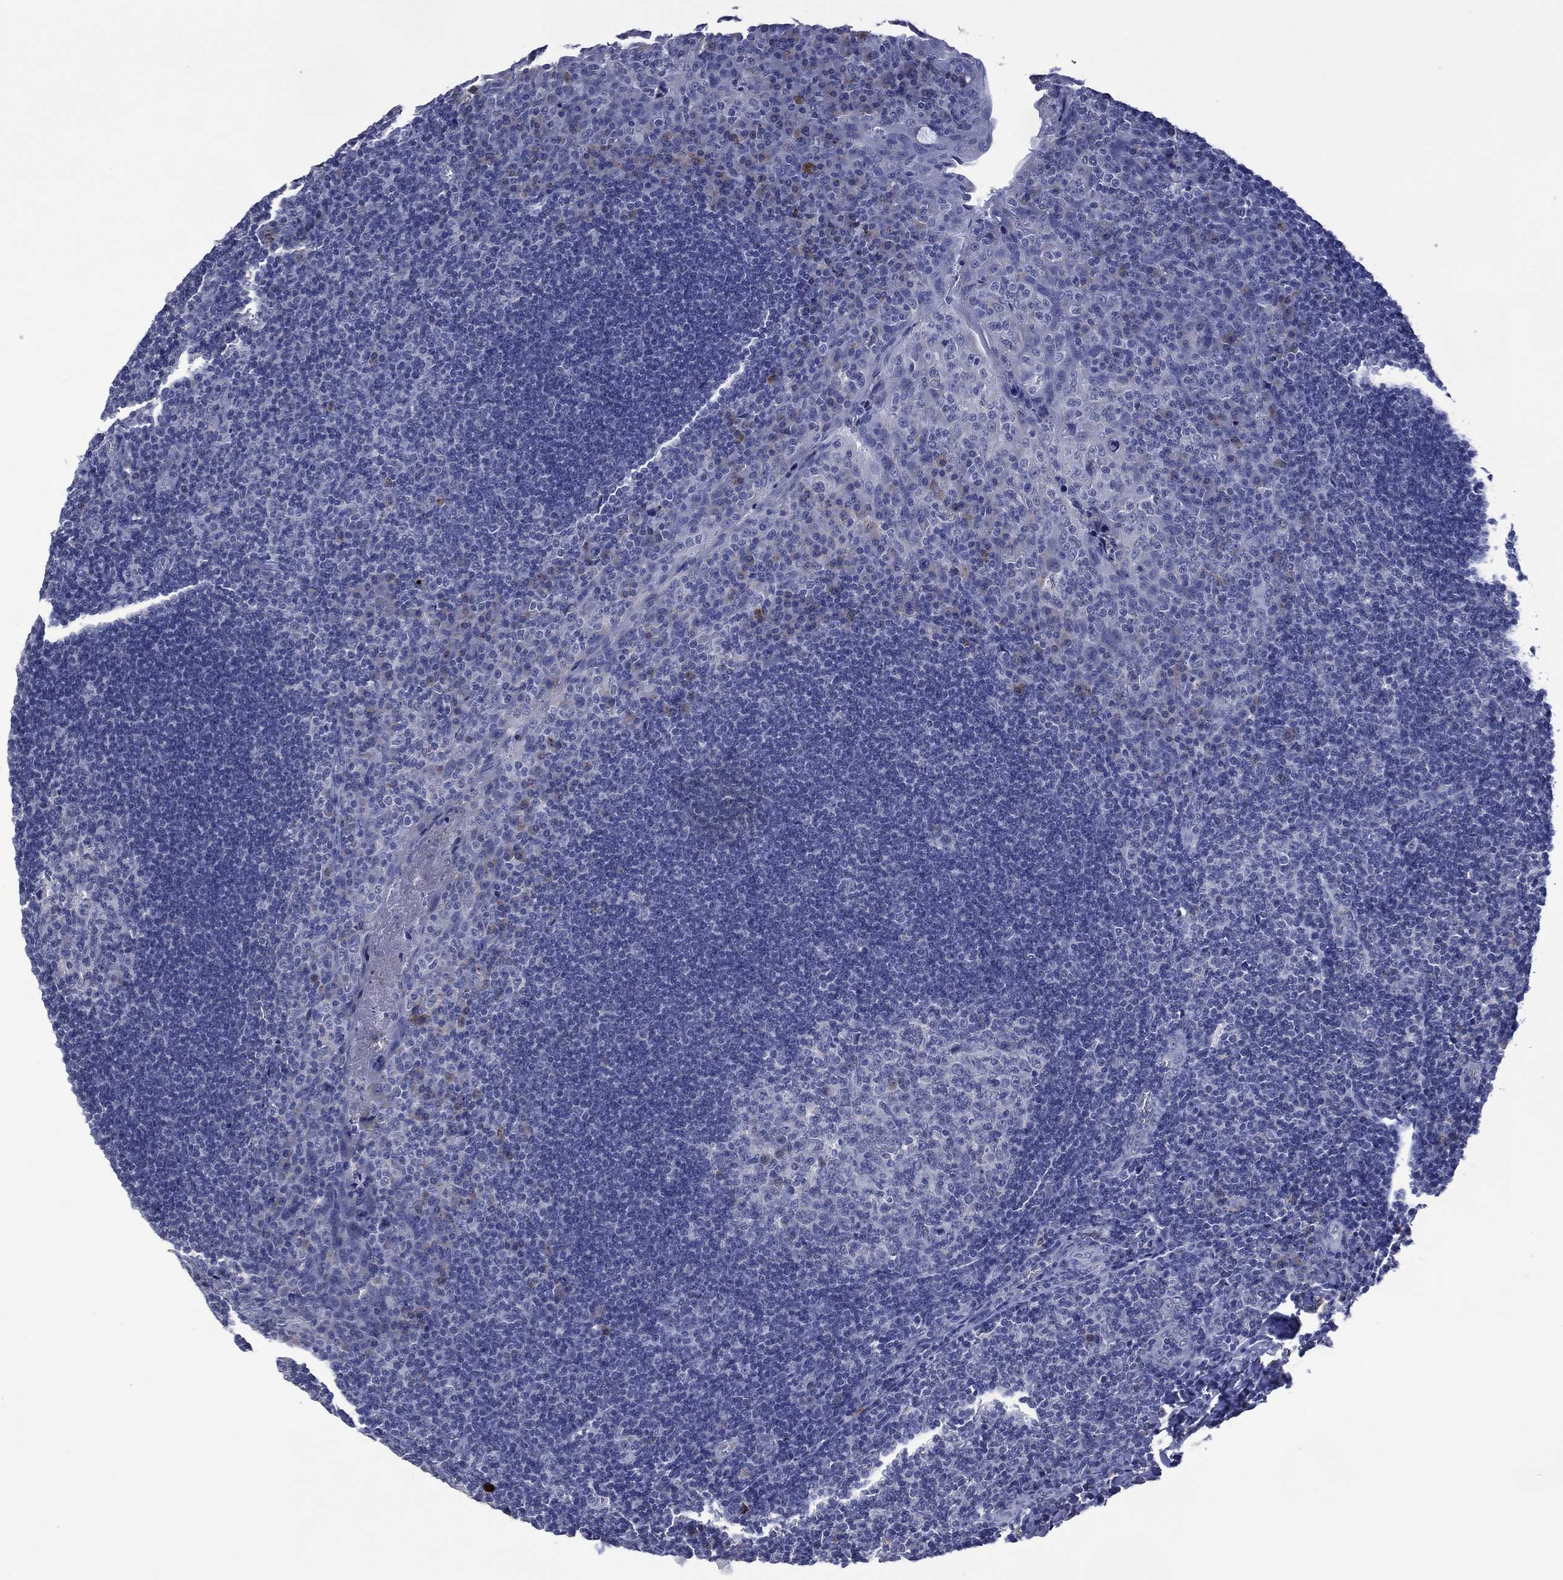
{"staining": {"intensity": "negative", "quantity": "none", "location": "none"}, "tissue": "tonsil", "cell_type": "Germinal center cells", "image_type": "normal", "snomed": [{"axis": "morphology", "description": "Normal tissue, NOS"}, {"axis": "topography", "description": "Tonsil"}], "caption": "Germinal center cells show no significant protein staining in normal tonsil. (Stains: DAB IHC with hematoxylin counter stain, Microscopy: brightfield microscopy at high magnification).", "gene": "ASB10", "patient": {"sex": "male", "age": 17}}